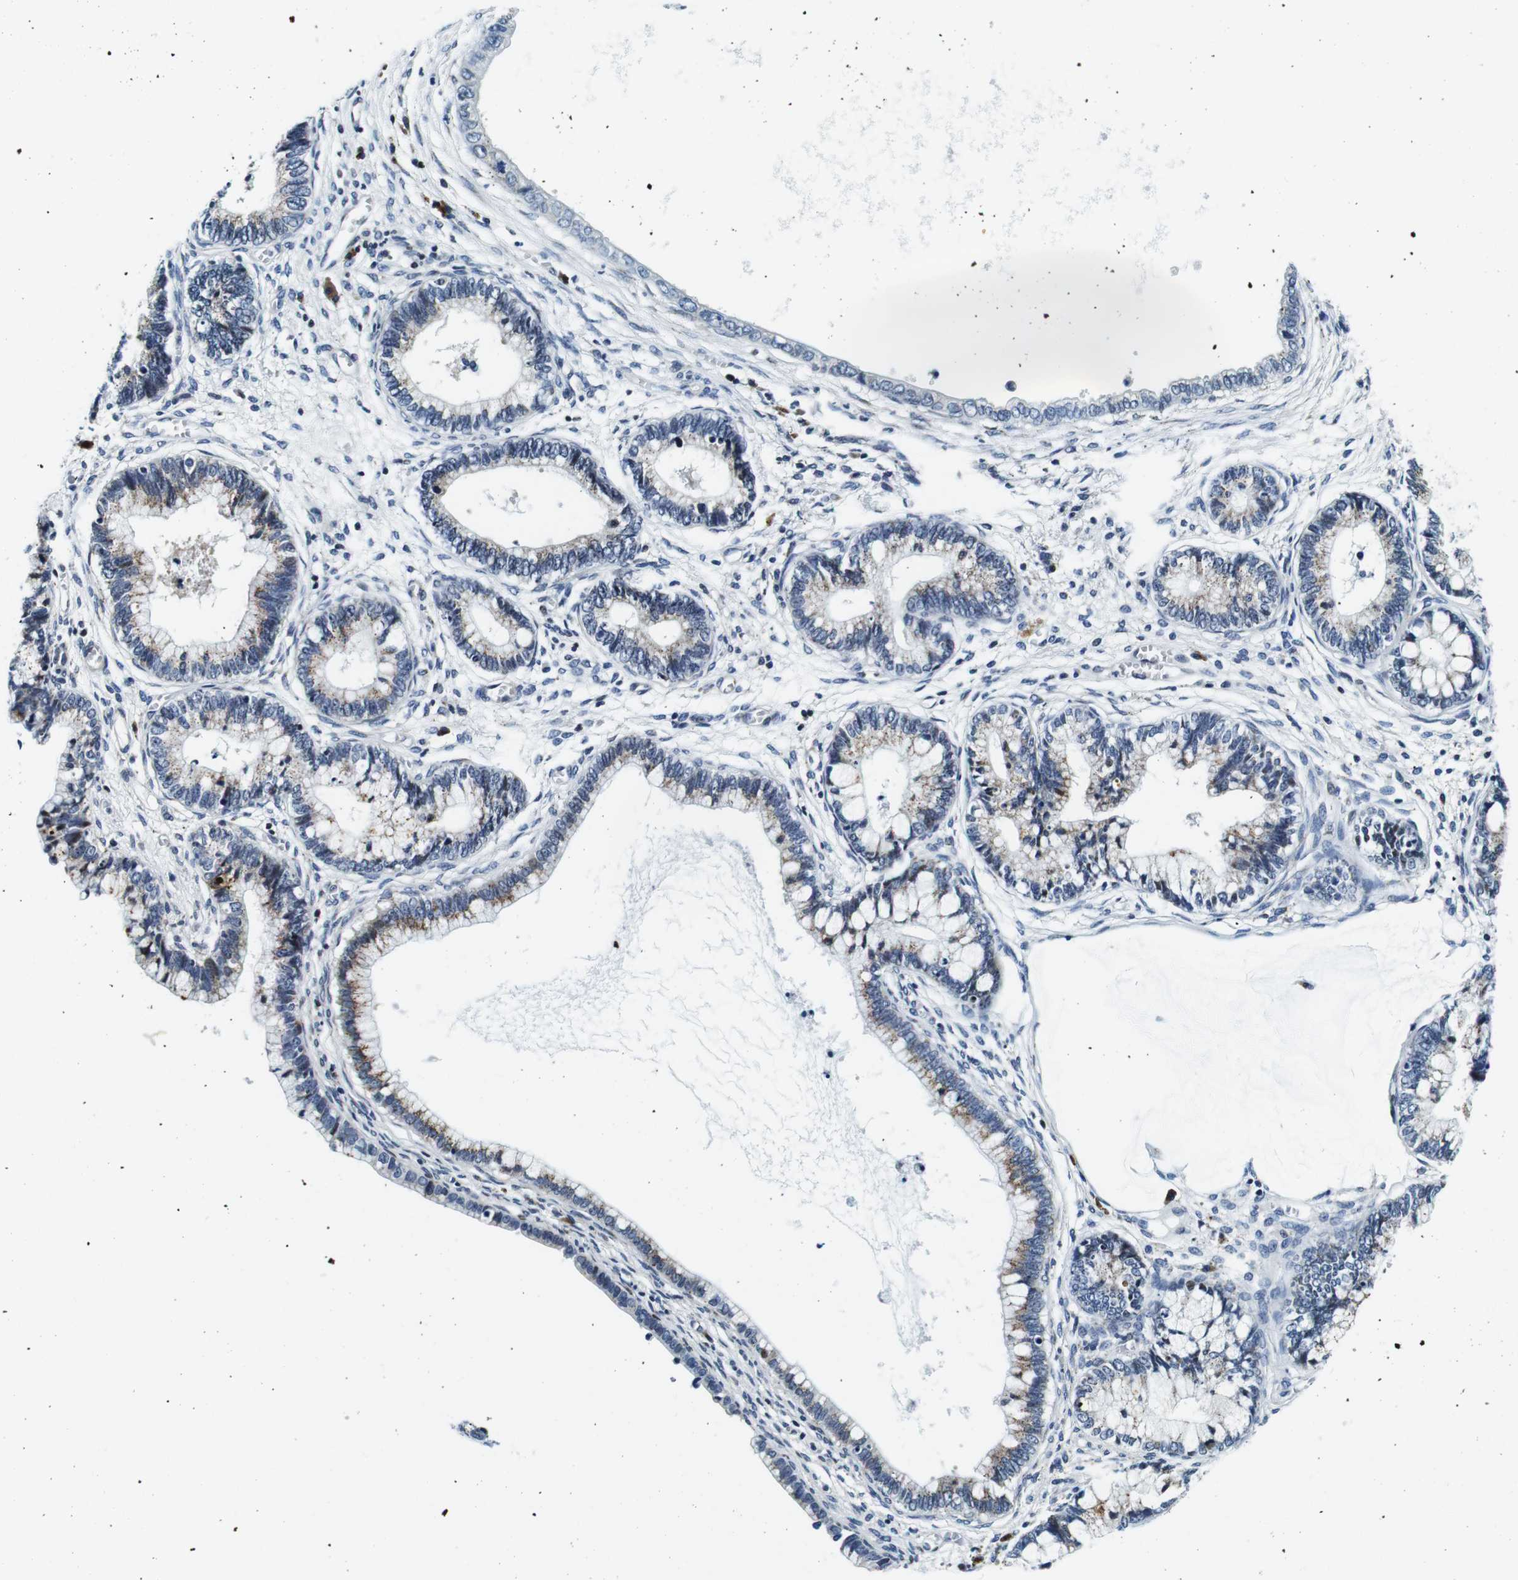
{"staining": {"intensity": "moderate", "quantity": "25%-75%", "location": "cytoplasmic/membranous"}, "tissue": "cervical cancer", "cell_type": "Tumor cells", "image_type": "cancer", "snomed": [{"axis": "morphology", "description": "Adenocarcinoma, NOS"}, {"axis": "topography", "description": "Cervix"}], "caption": "Brown immunohistochemical staining in adenocarcinoma (cervical) reveals moderate cytoplasmic/membranous expression in about 25%-75% of tumor cells. The staining was performed using DAB (3,3'-diaminobenzidine), with brown indicating positive protein expression. Nuclei are stained blue with hematoxylin.", "gene": "FAR2", "patient": {"sex": "female", "age": 44}}